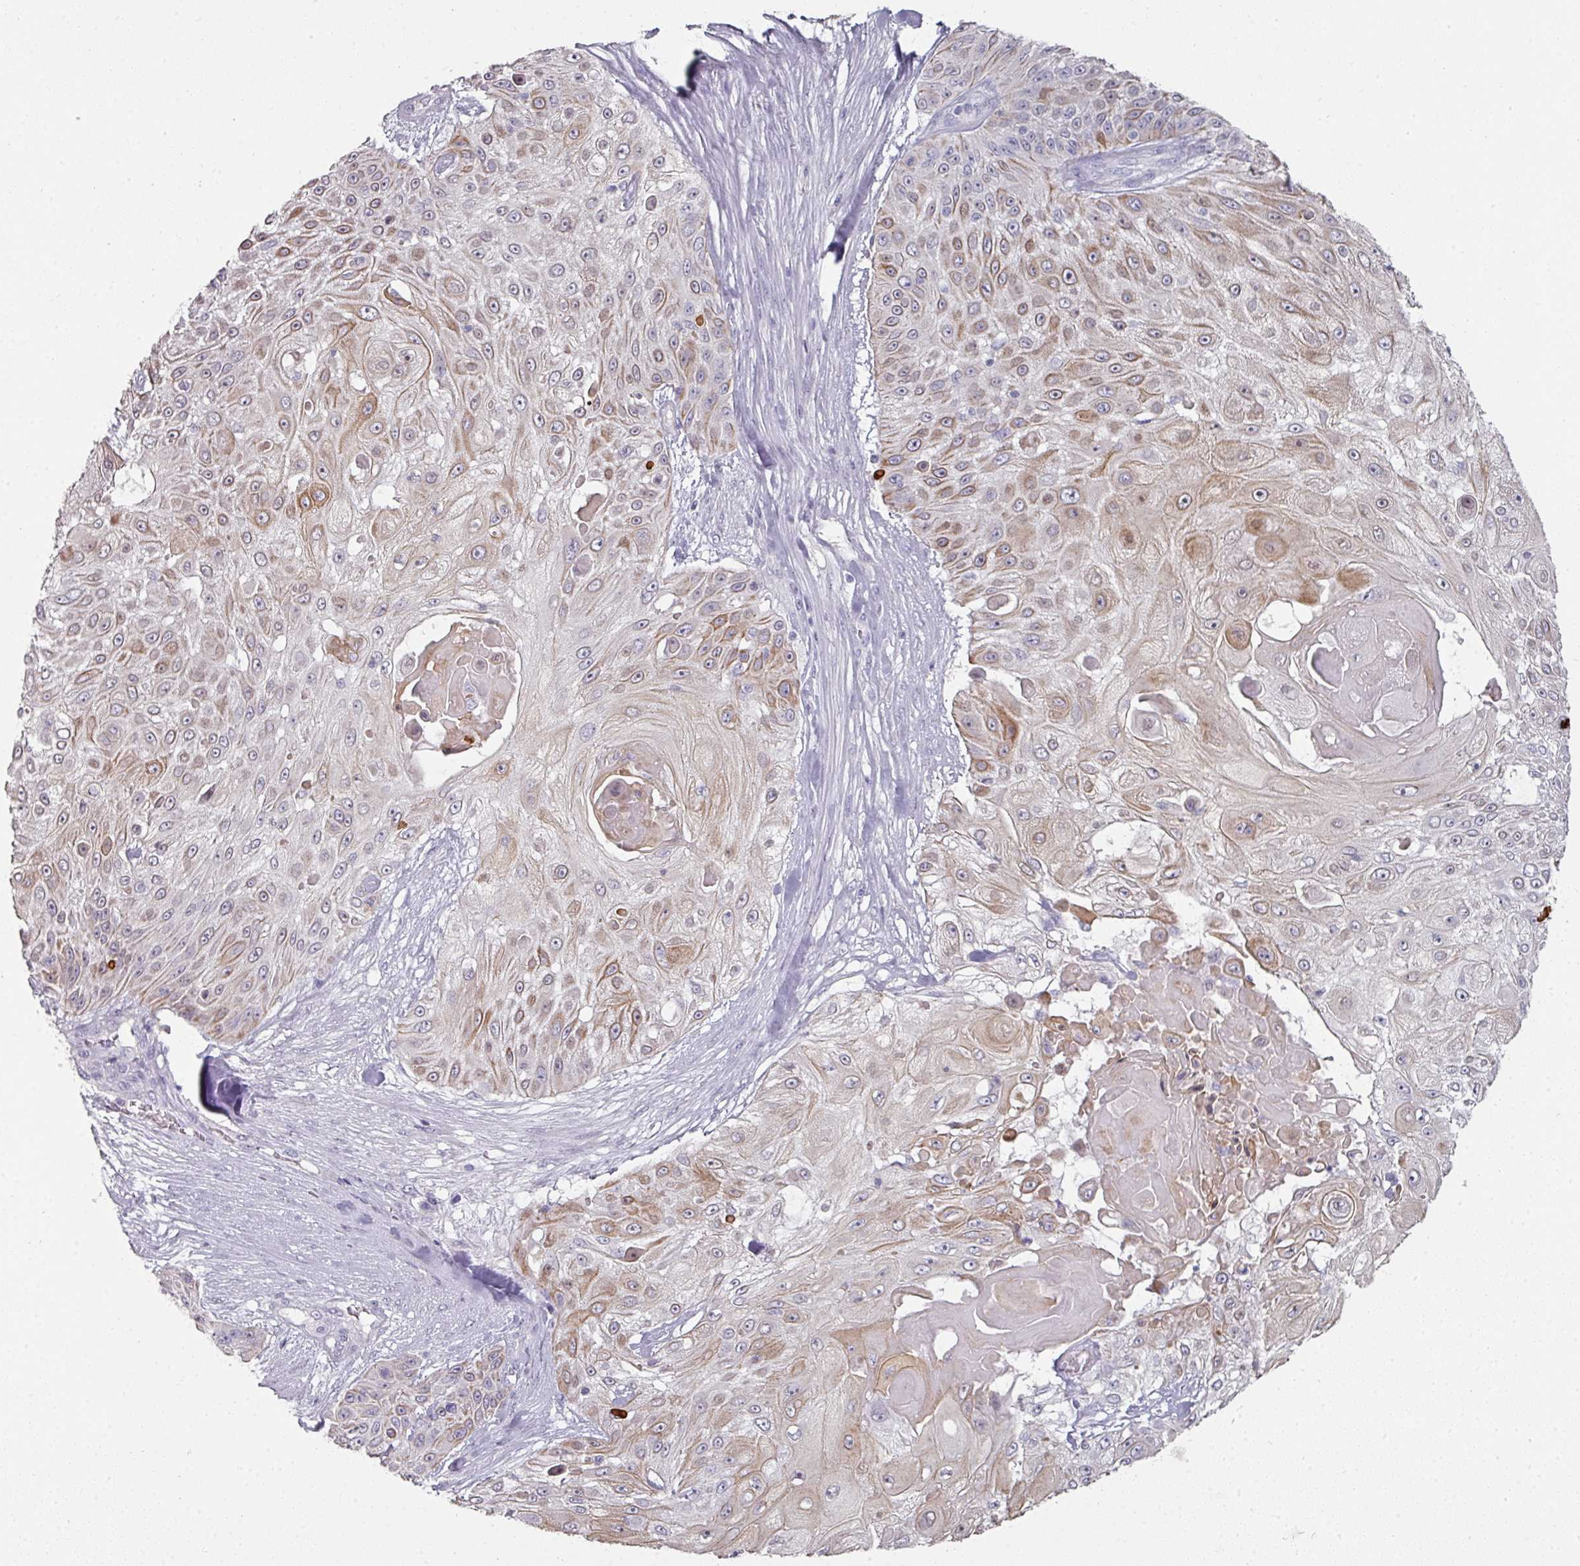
{"staining": {"intensity": "moderate", "quantity": "25%-75%", "location": "cytoplasmic/membranous"}, "tissue": "skin cancer", "cell_type": "Tumor cells", "image_type": "cancer", "snomed": [{"axis": "morphology", "description": "Squamous cell carcinoma, NOS"}, {"axis": "topography", "description": "Skin"}], "caption": "Human squamous cell carcinoma (skin) stained with a brown dye exhibits moderate cytoplasmic/membranous positive staining in approximately 25%-75% of tumor cells.", "gene": "GTF2H3", "patient": {"sex": "female", "age": 86}}